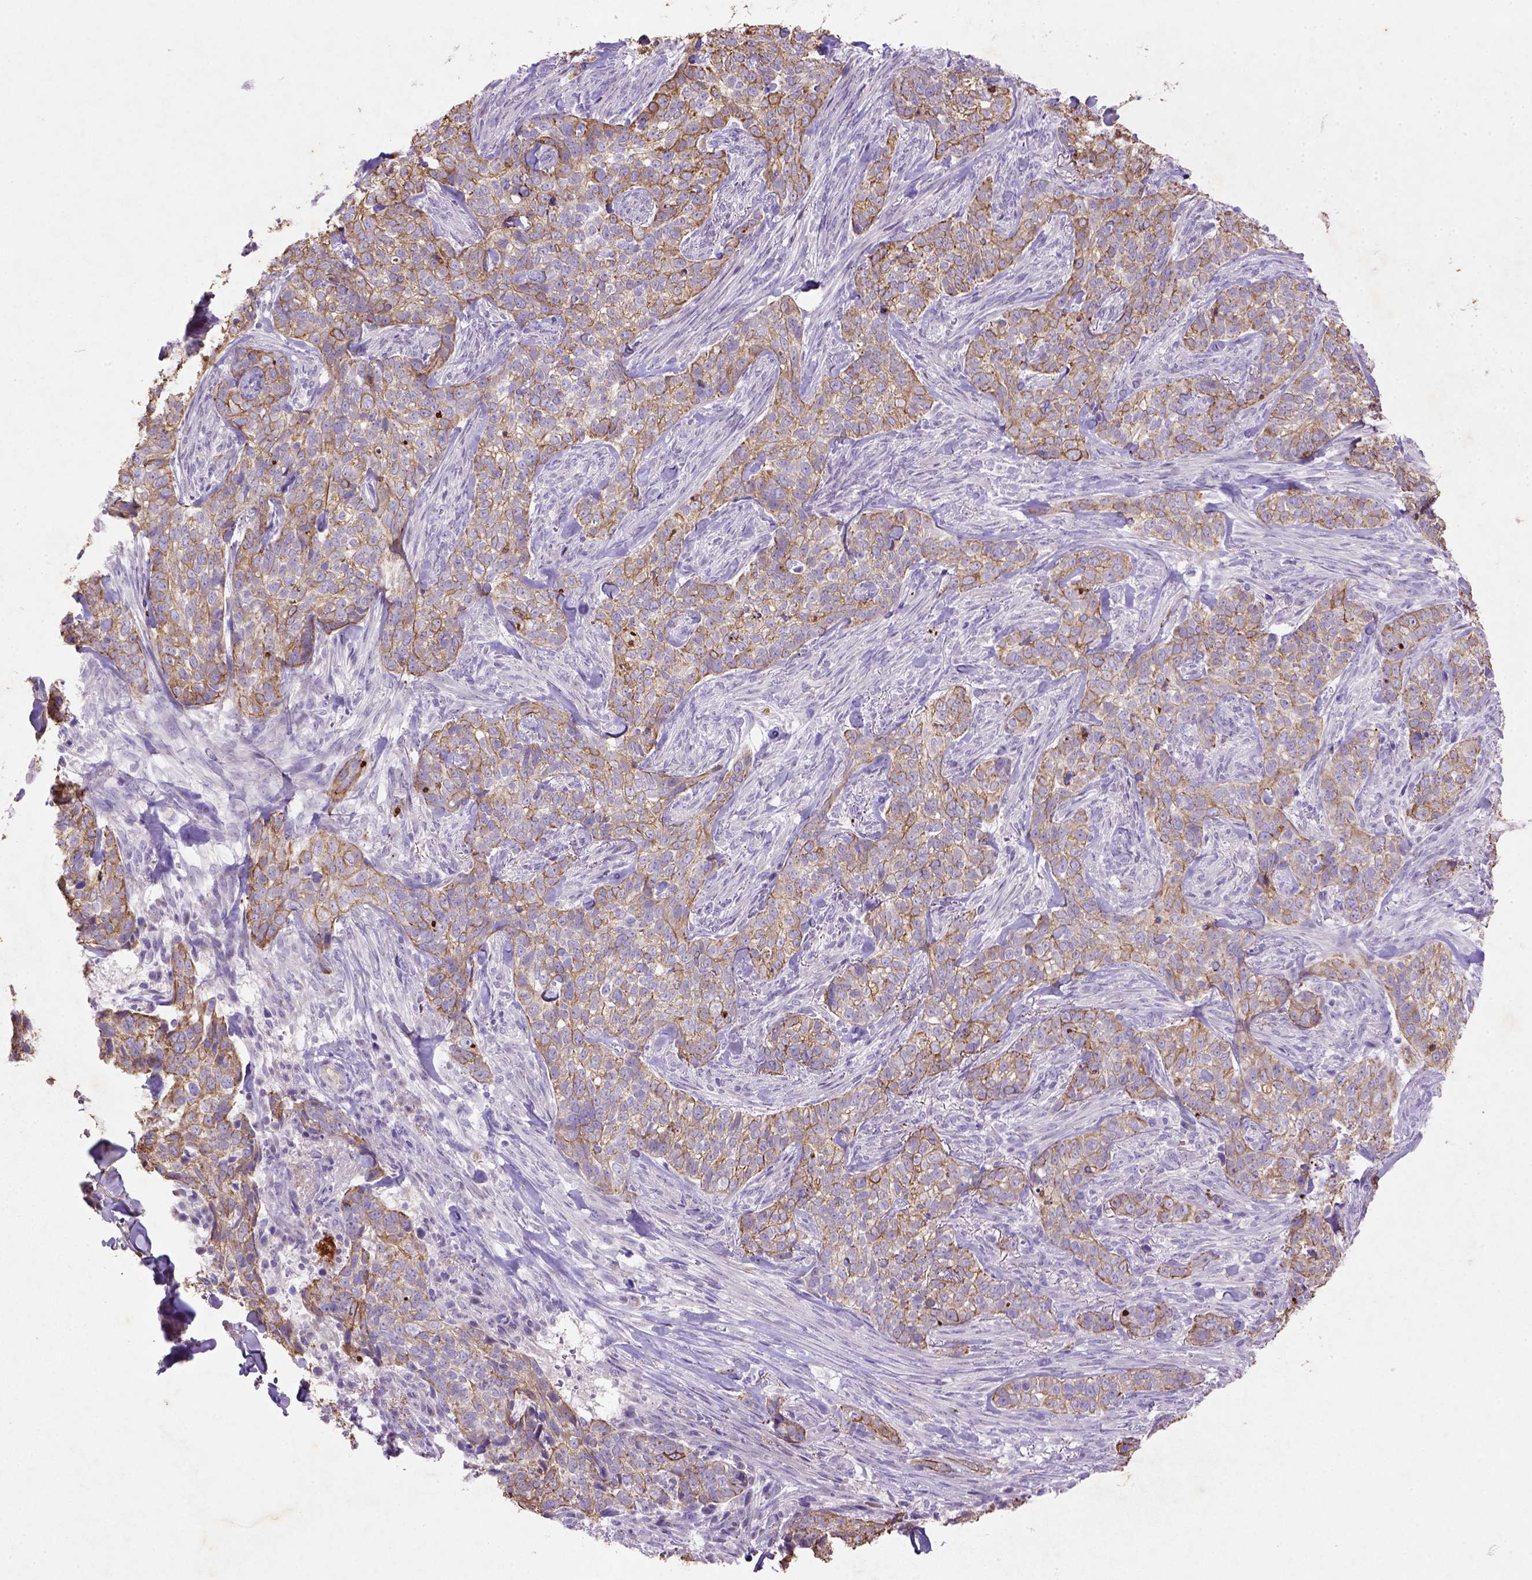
{"staining": {"intensity": "moderate", "quantity": ">75%", "location": "cytoplasmic/membranous"}, "tissue": "skin cancer", "cell_type": "Tumor cells", "image_type": "cancer", "snomed": [{"axis": "morphology", "description": "Basal cell carcinoma"}, {"axis": "topography", "description": "Skin"}], "caption": "Immunohistochemical staining of human skin basal cell carcinoma exhibits moderate cytoplasmic/membranous protein positivity in approximately >75% of tumor cells.", "gene": "NUDT2", "patient": {"sex": "female", "age": 69}}